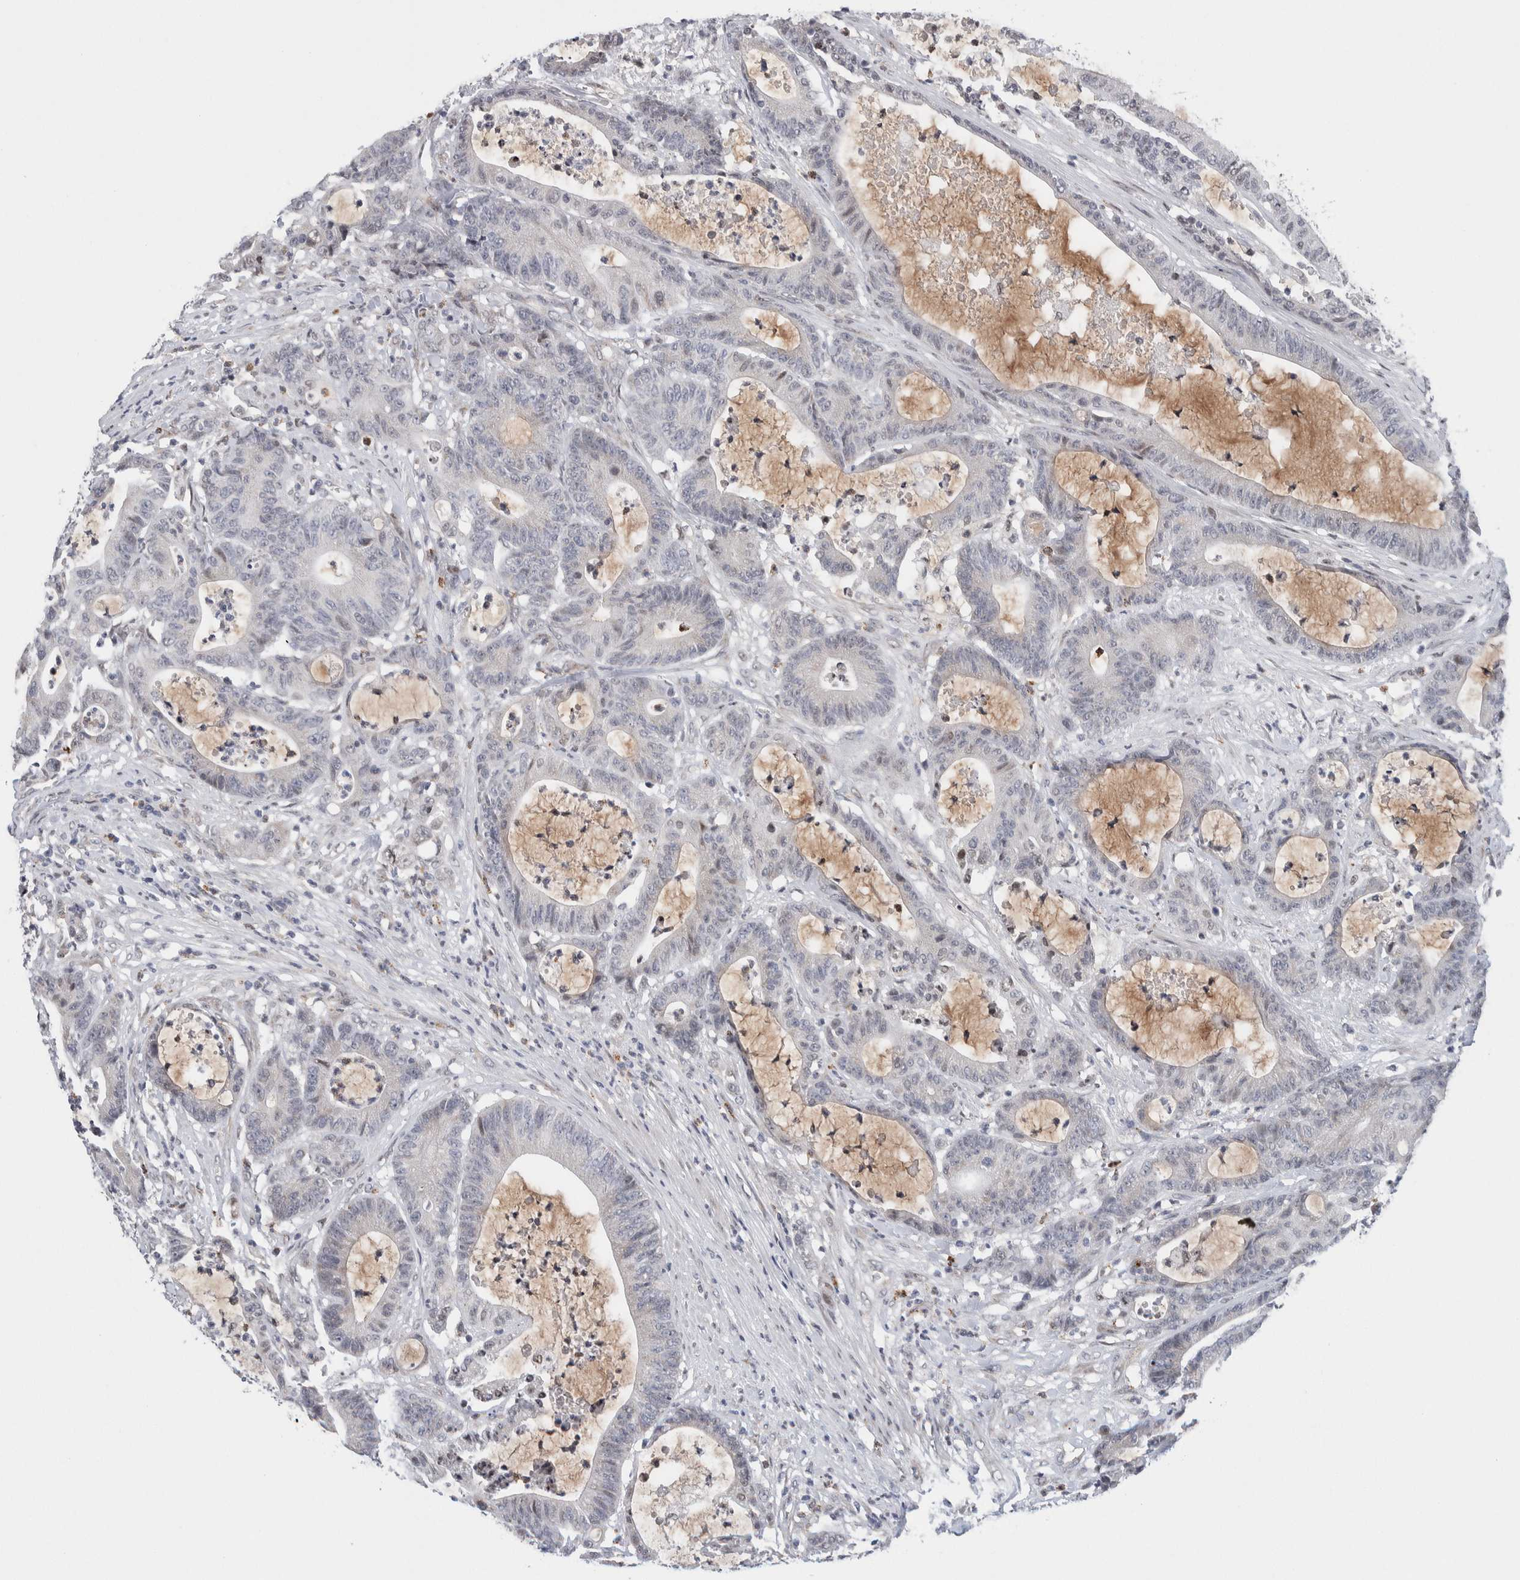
{"staining": {"intensity": "negative", "quantity": "none", "location": "none"}, "tissue": "colorectal cancer", "cell_type": "Tumor cells", "image_type": "cancer", "snomed": [{"axis": "morphology", "description": "Adenocarcinoma, NOS"}, {"axis": "topography", "description": "Colon"}], "caption": "An immunohistochemistry histopathology image of colorectal cancer is shown. There is no staining in tumor cells of colorectal cancer.", "gene": "NEUROD1", "patient": {"sex": "female", "age": 84}}